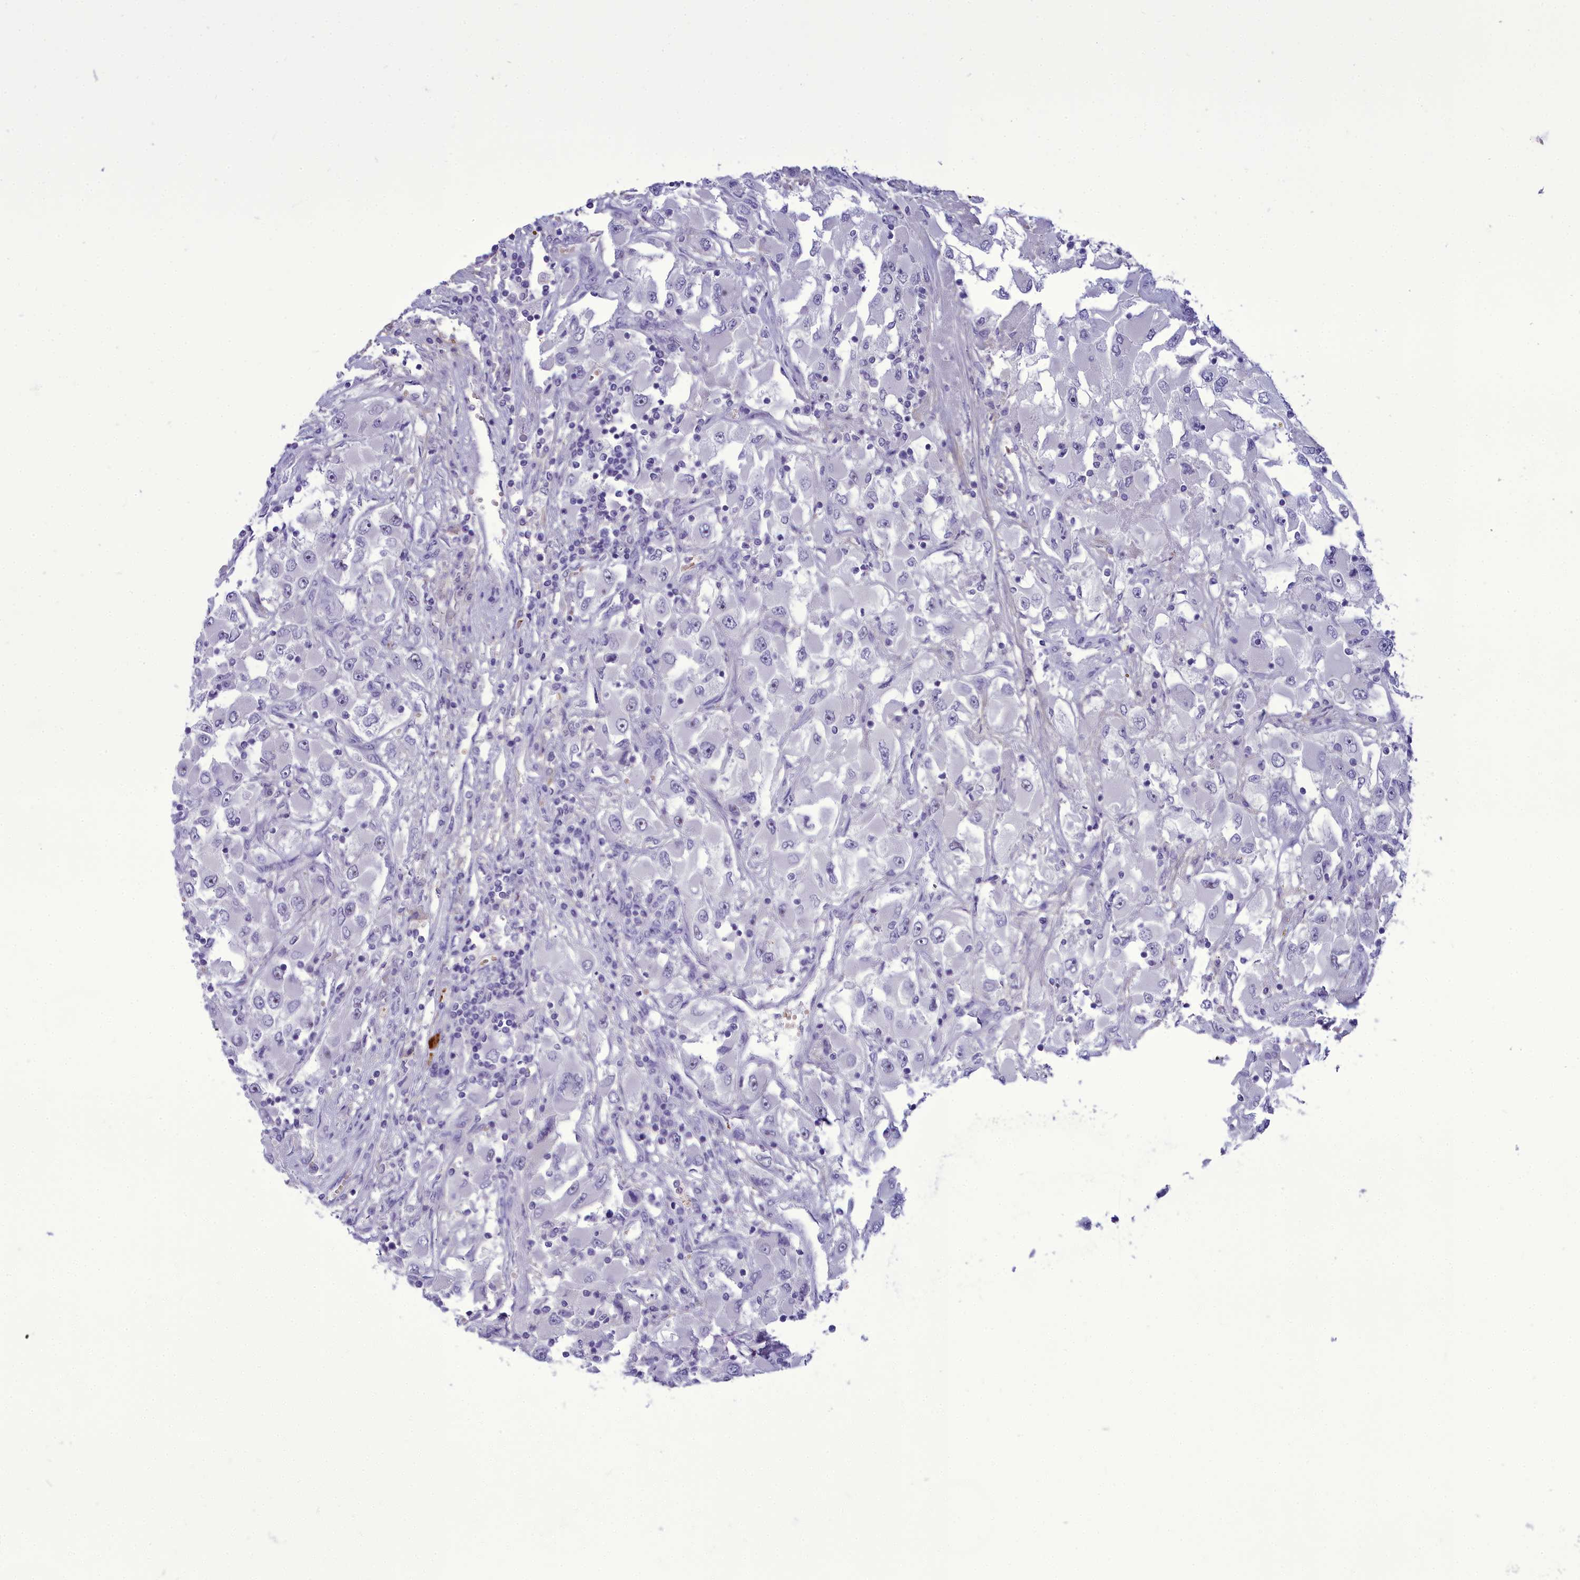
{"staining": {"intensity": "negative", "quantity": "none", "location": "none"}, "tissue": "renal cancer", "cell_type": "Tumor cells", "image_type": "cancer", "snomed": [{"axis": "morphology", "description": "Adenocarcinoma, NOS"}, {"axis": "topography", "description": "Kidney"}], "caption": "This is an immunohistochemistry (IHC) image of renal cancer. There is no staining in tumor cells.", "gene": "OSTN", "patient": {"sex": "female", "age": 52}}